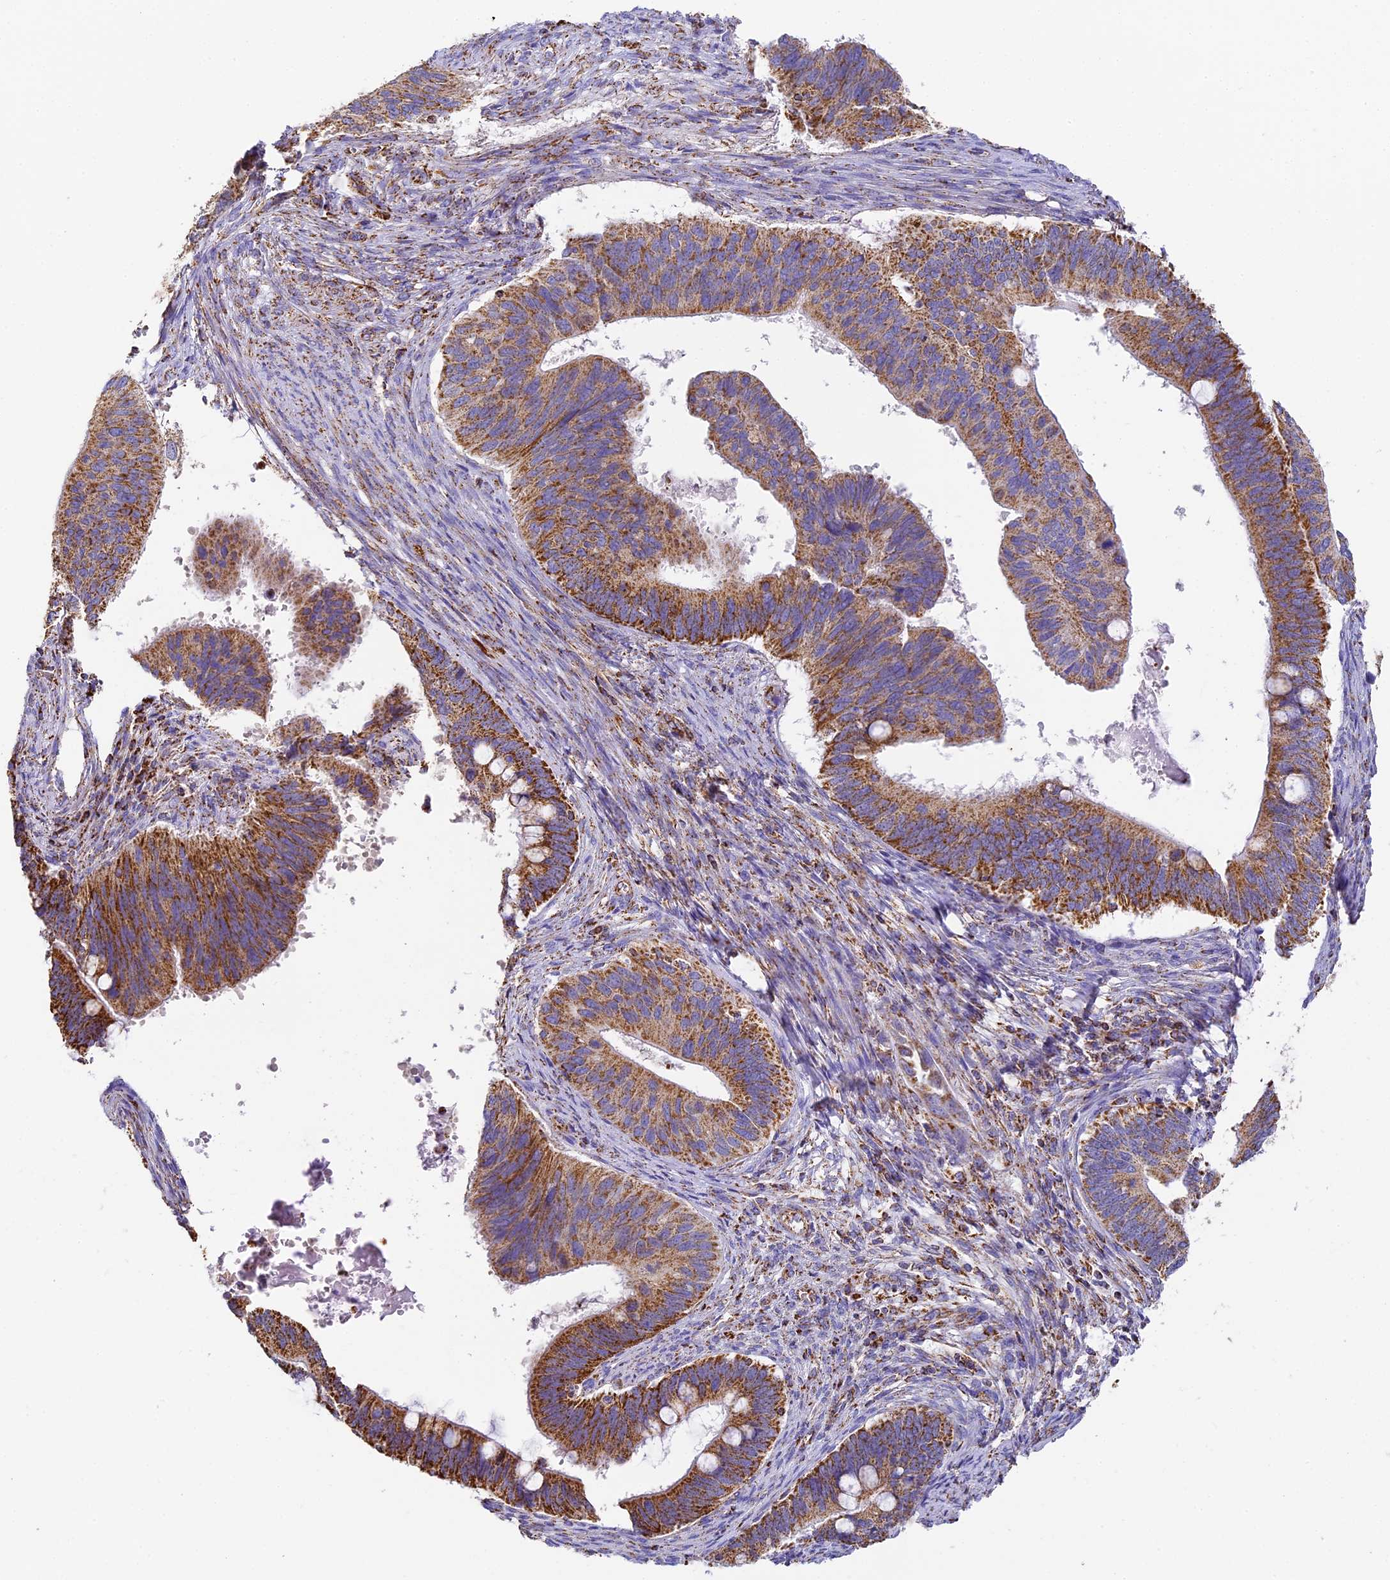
{"staining": {"intensity": "strong", "quantity": ">75%", "location": "cytoplasmic/membranous"}, "tissue": "cervical cancer", "cell_type": "Tumor cells", "image_type": "cancer", "snomed": [{"axis": "morphology", "description": "Adenocarcinoma, NOS"}, {"axis": "topography", "description": "Cervix"}], "caption": "Immunohistochemical staining of cervical cancer (adenocarcinoma) shows high levels of strong cytoplasmic/membranous expression in approximately >75% of tumor cells. Using DAB (brown) and hematoxylin (blue) stains, captured at high magnification using brightfield microscopy.", "gene": "STK17A", "patient": {"sex": "female", "age": 42}}